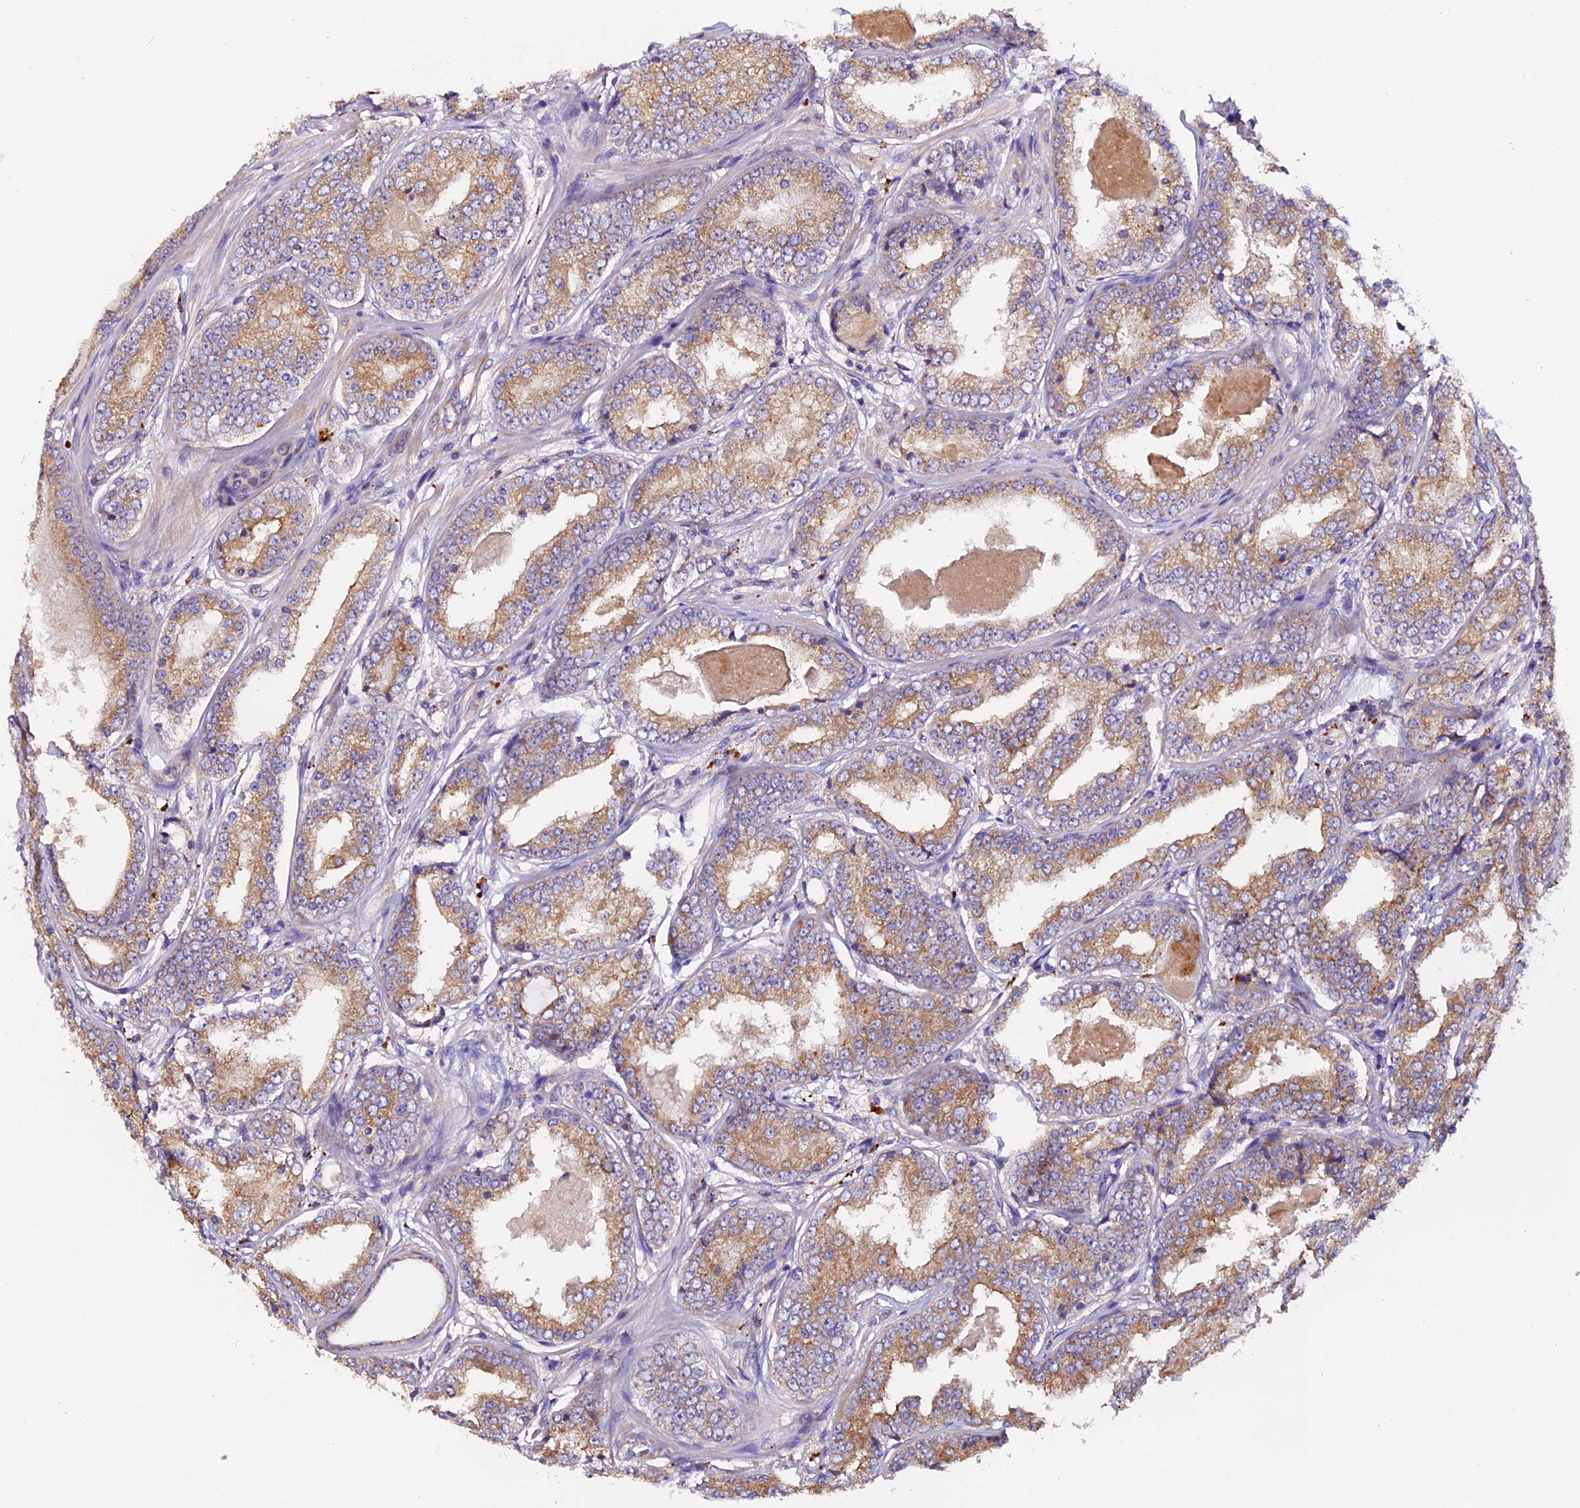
{"staining": {"intensity": "moderate", "quantity": ">75%", "location": "cytoplasmic/membranous"}, "tissue": "prostate cancer", "cell_type": "Tumor cells", "image_type": "cancer", "snomed": [{"axis": "morphology", "description": "Adenocarcinoma, Low grade"}, {"axis": "topography", "description": "Prostate"}], "caption": "IHC staining of prostate low-grade adenocarcinoma, which demonstrates medium levels of moderate cytoplasmic/membranous staining in approximately >75% of tumor cells indicating moderate cytoplasmic/membranous protein positivity. The staining was performed using DAB (brown) for protein detection and nuclei were counterstained in hematoxylin (blue).", "gene": "CLN5", "patient": {"sex": "male", "age": 68}}